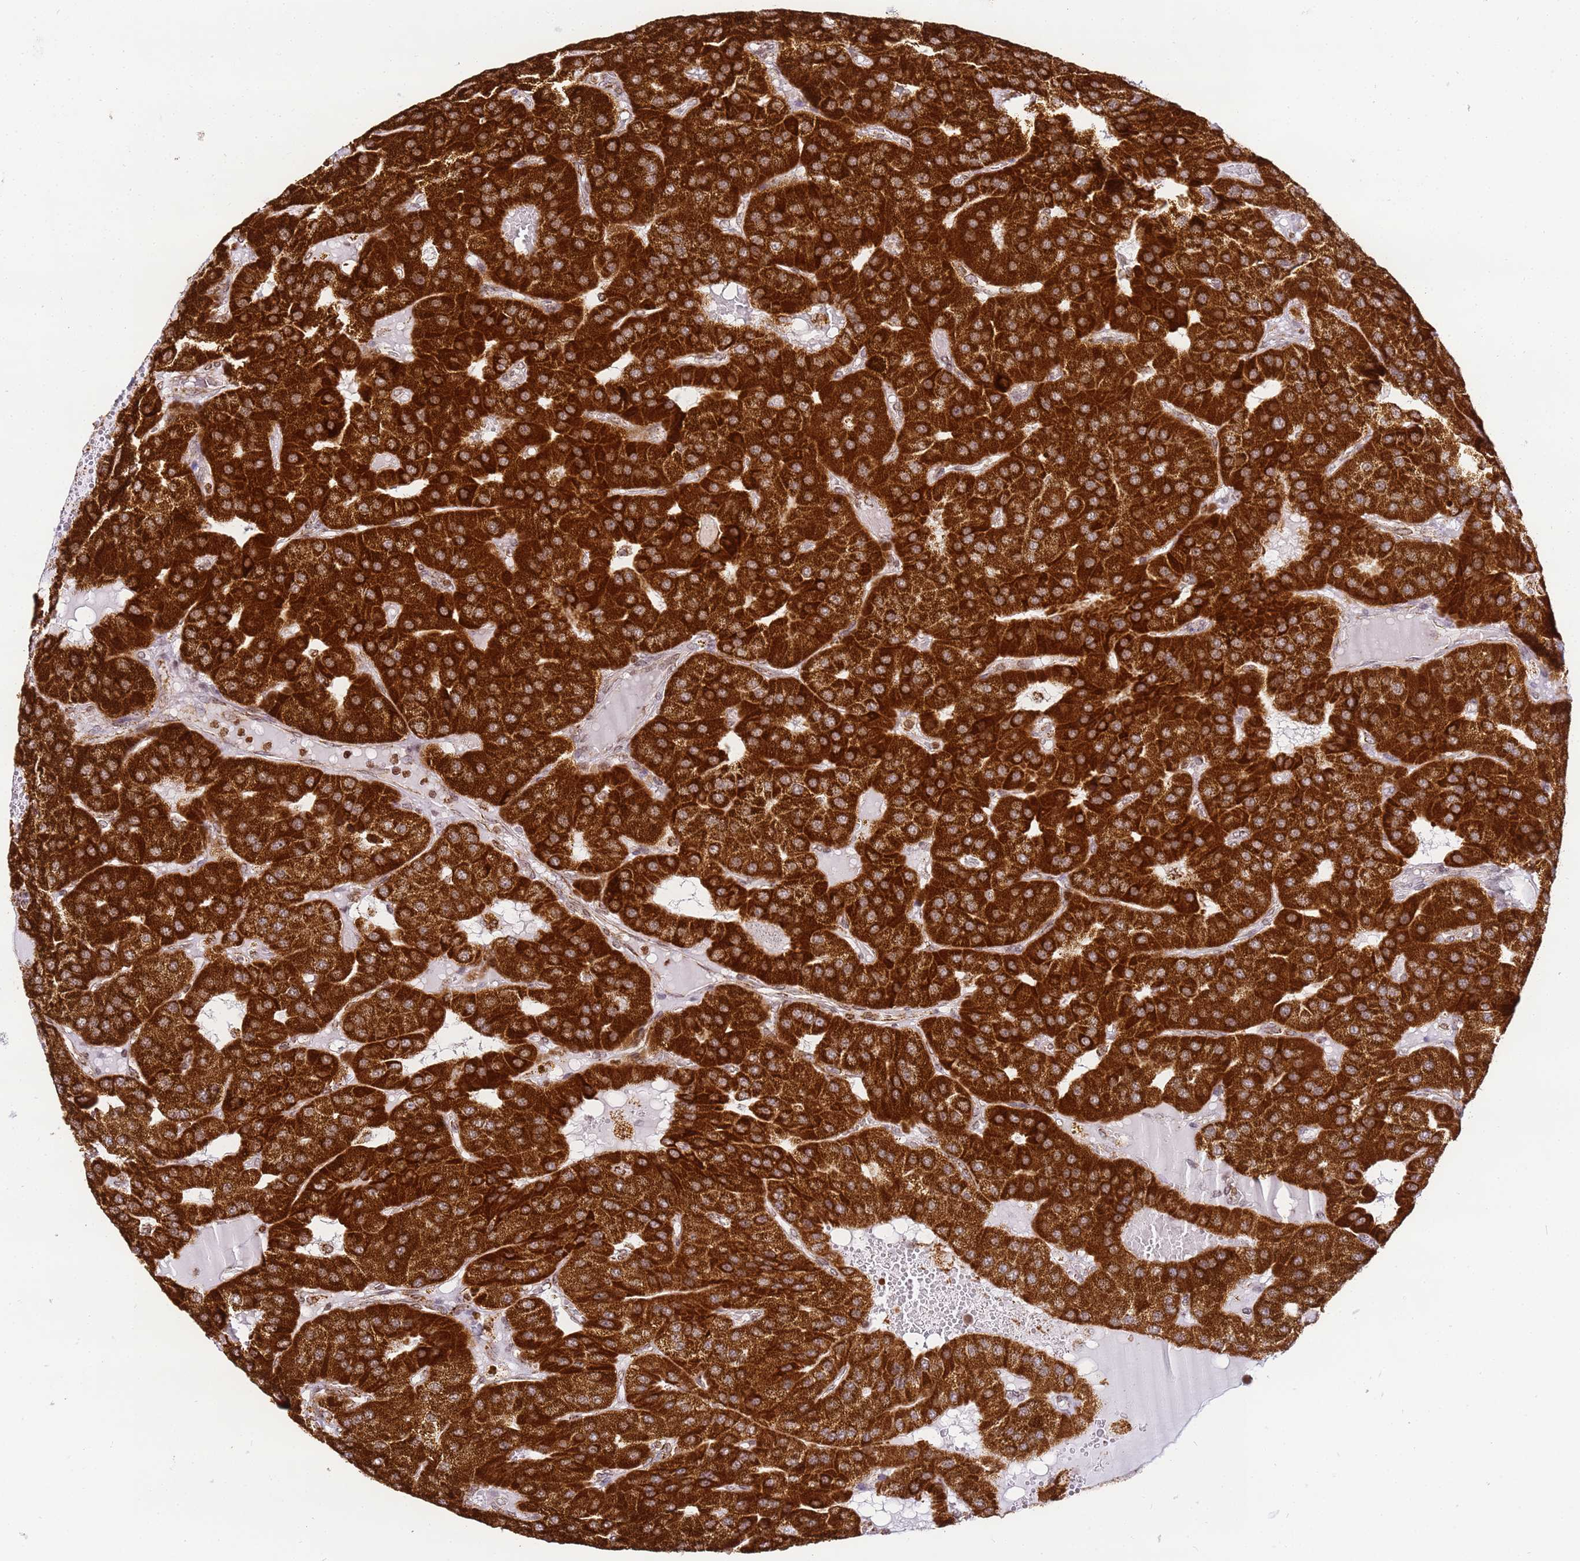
{"staining": {"intensity": "strong", "quantity": ">75%", "location": "cytoplasmic/membranous"}, "tissue": "parathyroid gland", "cell_type": "Glandular cells", "image_type": "normal", "snomed": [{"axis": "morphology", "description": "Normal tissue, NOS"}, {"axis": "morphology", "description": "Adenoma, NOS"}, {"axis": "topography", "description": "Parathyroid gland"}], "caption": "This histopathology image reveals unremarkable parathyroid gland stained with IHC to label a protein in brown. The cytoplasmic/membranous of glandular cells show strong positivity for the protein. Nuclei are counter-stained blue.", "gene": "HSPE1", "patient": {"sex": "female", "age": 86}}